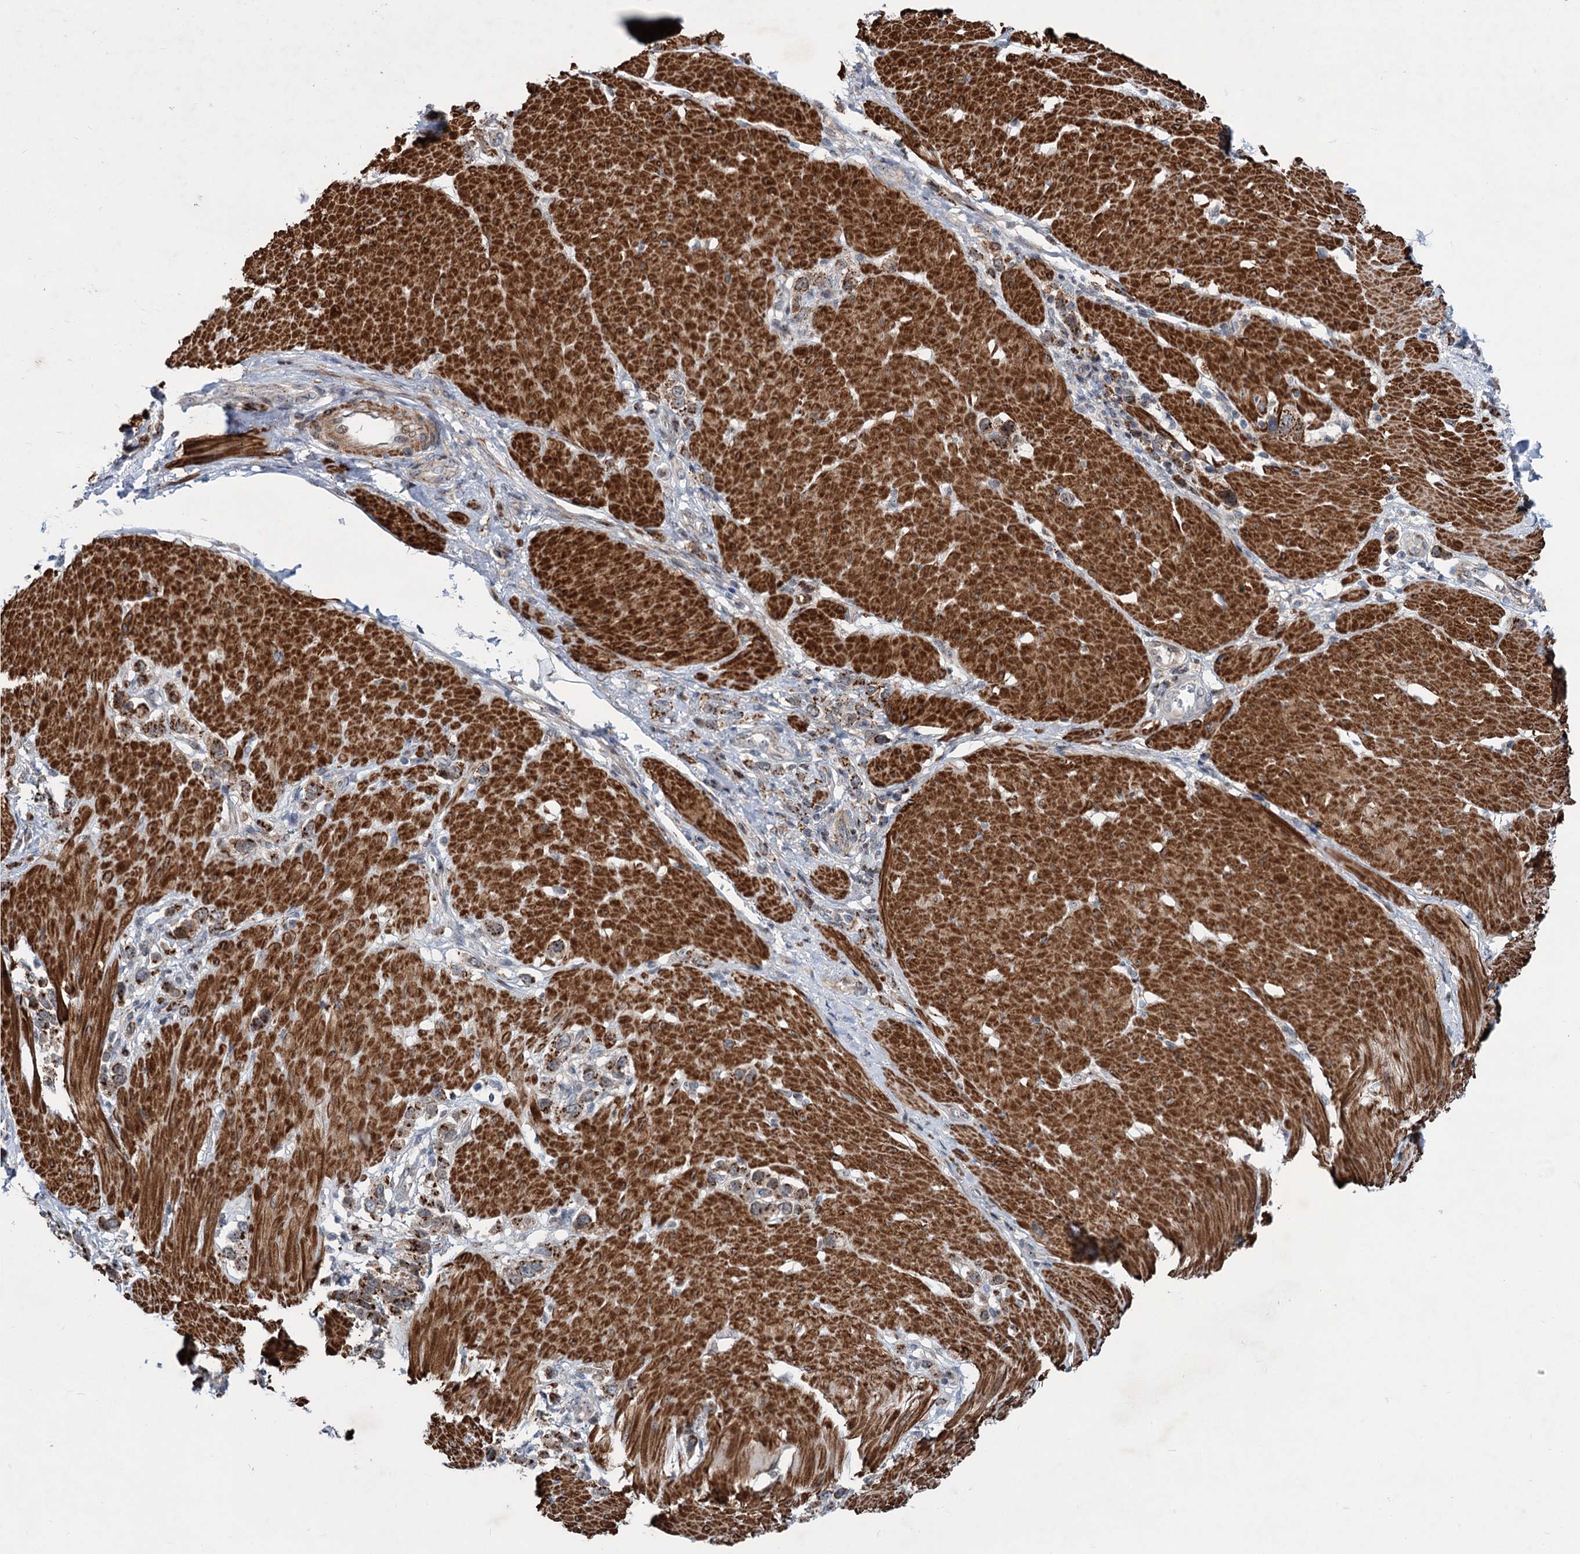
{"staining": {"intensity": "strong", "quantity": ">75%", "location": "cytoplasmic/membranous"}, "tissue": "stomach cancer", "cell_type": "Tumor cells", "image_type": "cancer", "snomed": [{"axis": "morphology", "description": "Normal tissue, NOS"}, {"axis": "morphology", "description": "Adenocarcinoma, NOS"}, {"axis": "topography", "description": "Stomach, upper"}, {"axis": "topography", "description": "Stomach"}], "caption": "Immunohistochemistry of stomach cancer exhibits high levels of strong cytoplasmic/membranous expression in approximately >75% of tumor cells.", "gene": "ELP4", "patient": {"sex": "female", "age": 65}}